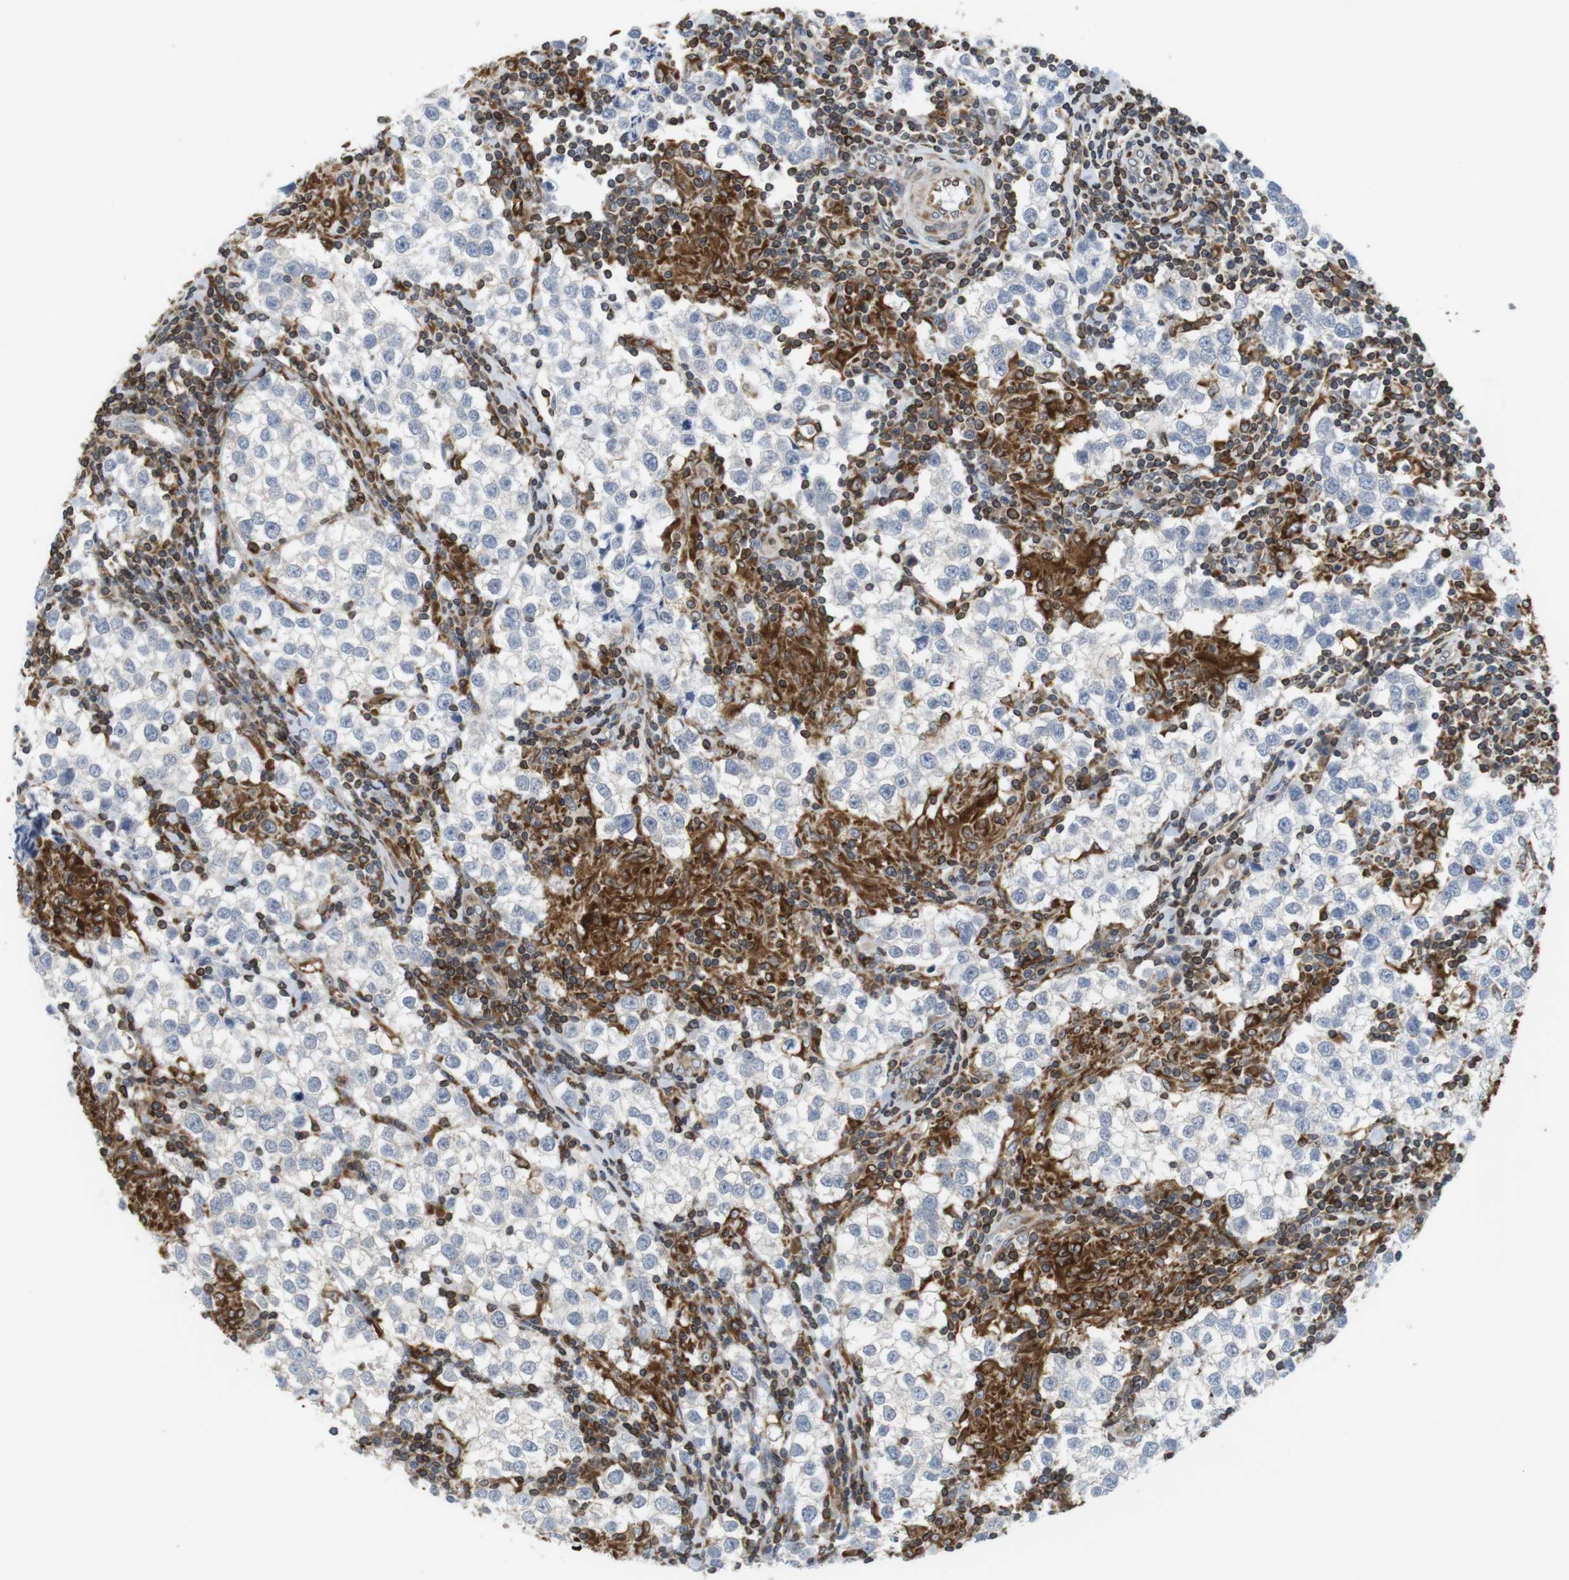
{"staining": {"intensity": "negative", "quantity": "none", "location": "none"}, "tissue": "testis cancer", "cell_type": "Tumor cells", "image_type": "cancer", "snomed": [{"axis": "morphology", "description": "Seminoma, NOS"}, {"axis": "morphology", "description": "Carcinoma, Embryonal, NOS"}, {"axis": "topography", "description": "Testis"}], "caption": "A photomicrograph of human testis seminoma is negative for staining in tumor cells. Brightfield microscopy of immunohistochemistry (IHC) stained with DAB (3,3'-diaminobenzidine) (brown) and hematoxylin (blue), captured at high magnification.", "gene": "ARL6IP5", "patient": {"sex": "male", "age": 36}}